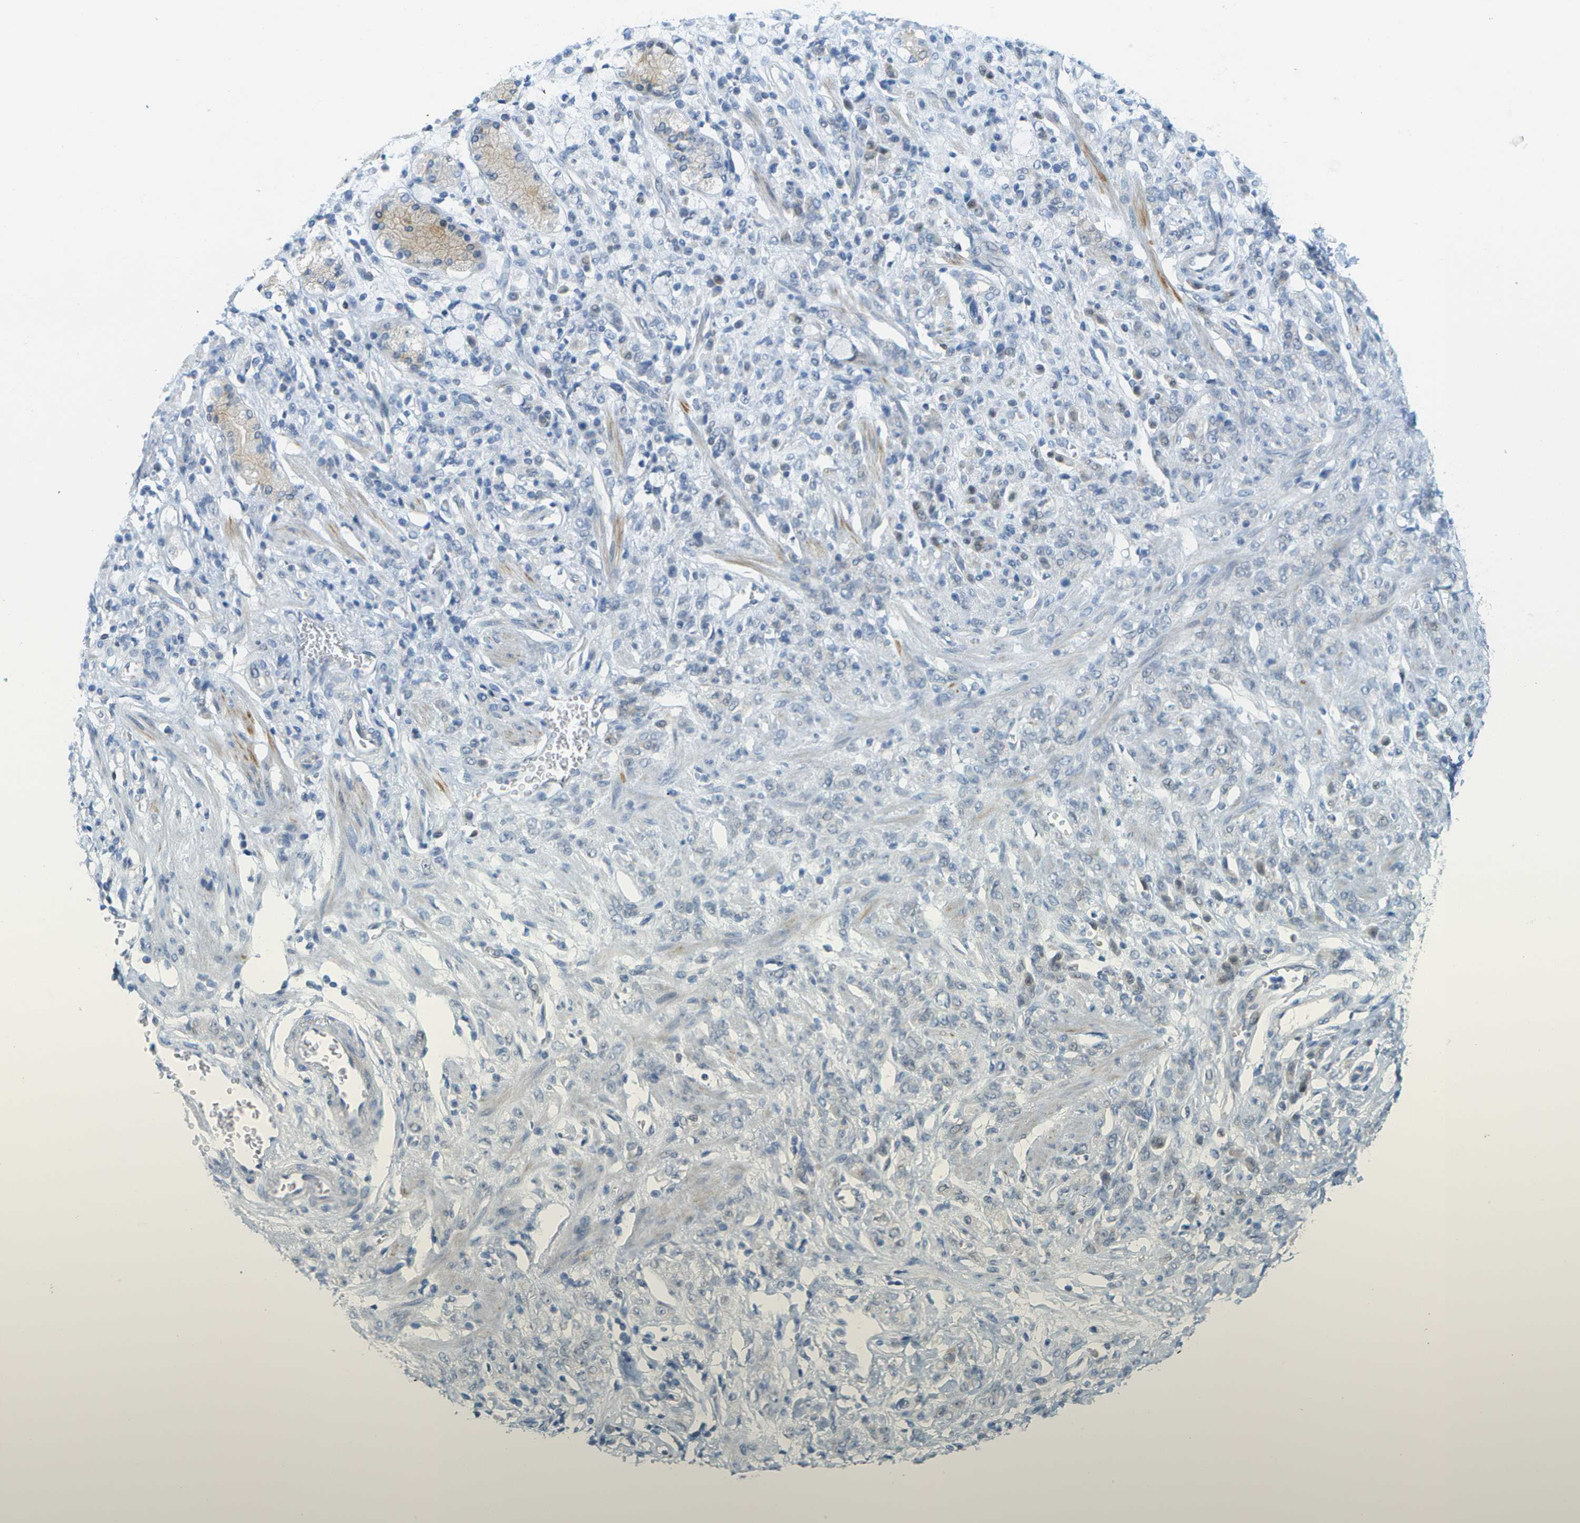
{"staining": {"intensity": "negative", "quantity": "none", "location": "none"}, "tissue": "stomach cancer", "cell_type": "Tumor cells", "image_type": "cancer", "snomed": [{"axis": "morphology", "description": "Normal tissue, NOS"}, {"axis": "morphology", "description": "Adenocarcinoma, NOS"}, {"axis": "topography", "description": "Stomach"}], "caption": "DAB immunohistochemical staining of stomach adenocarcinoma reveals no significant staining in tumor cells.", "gene": "CUL9", "patient": {"sex": "male", "age": 82}}